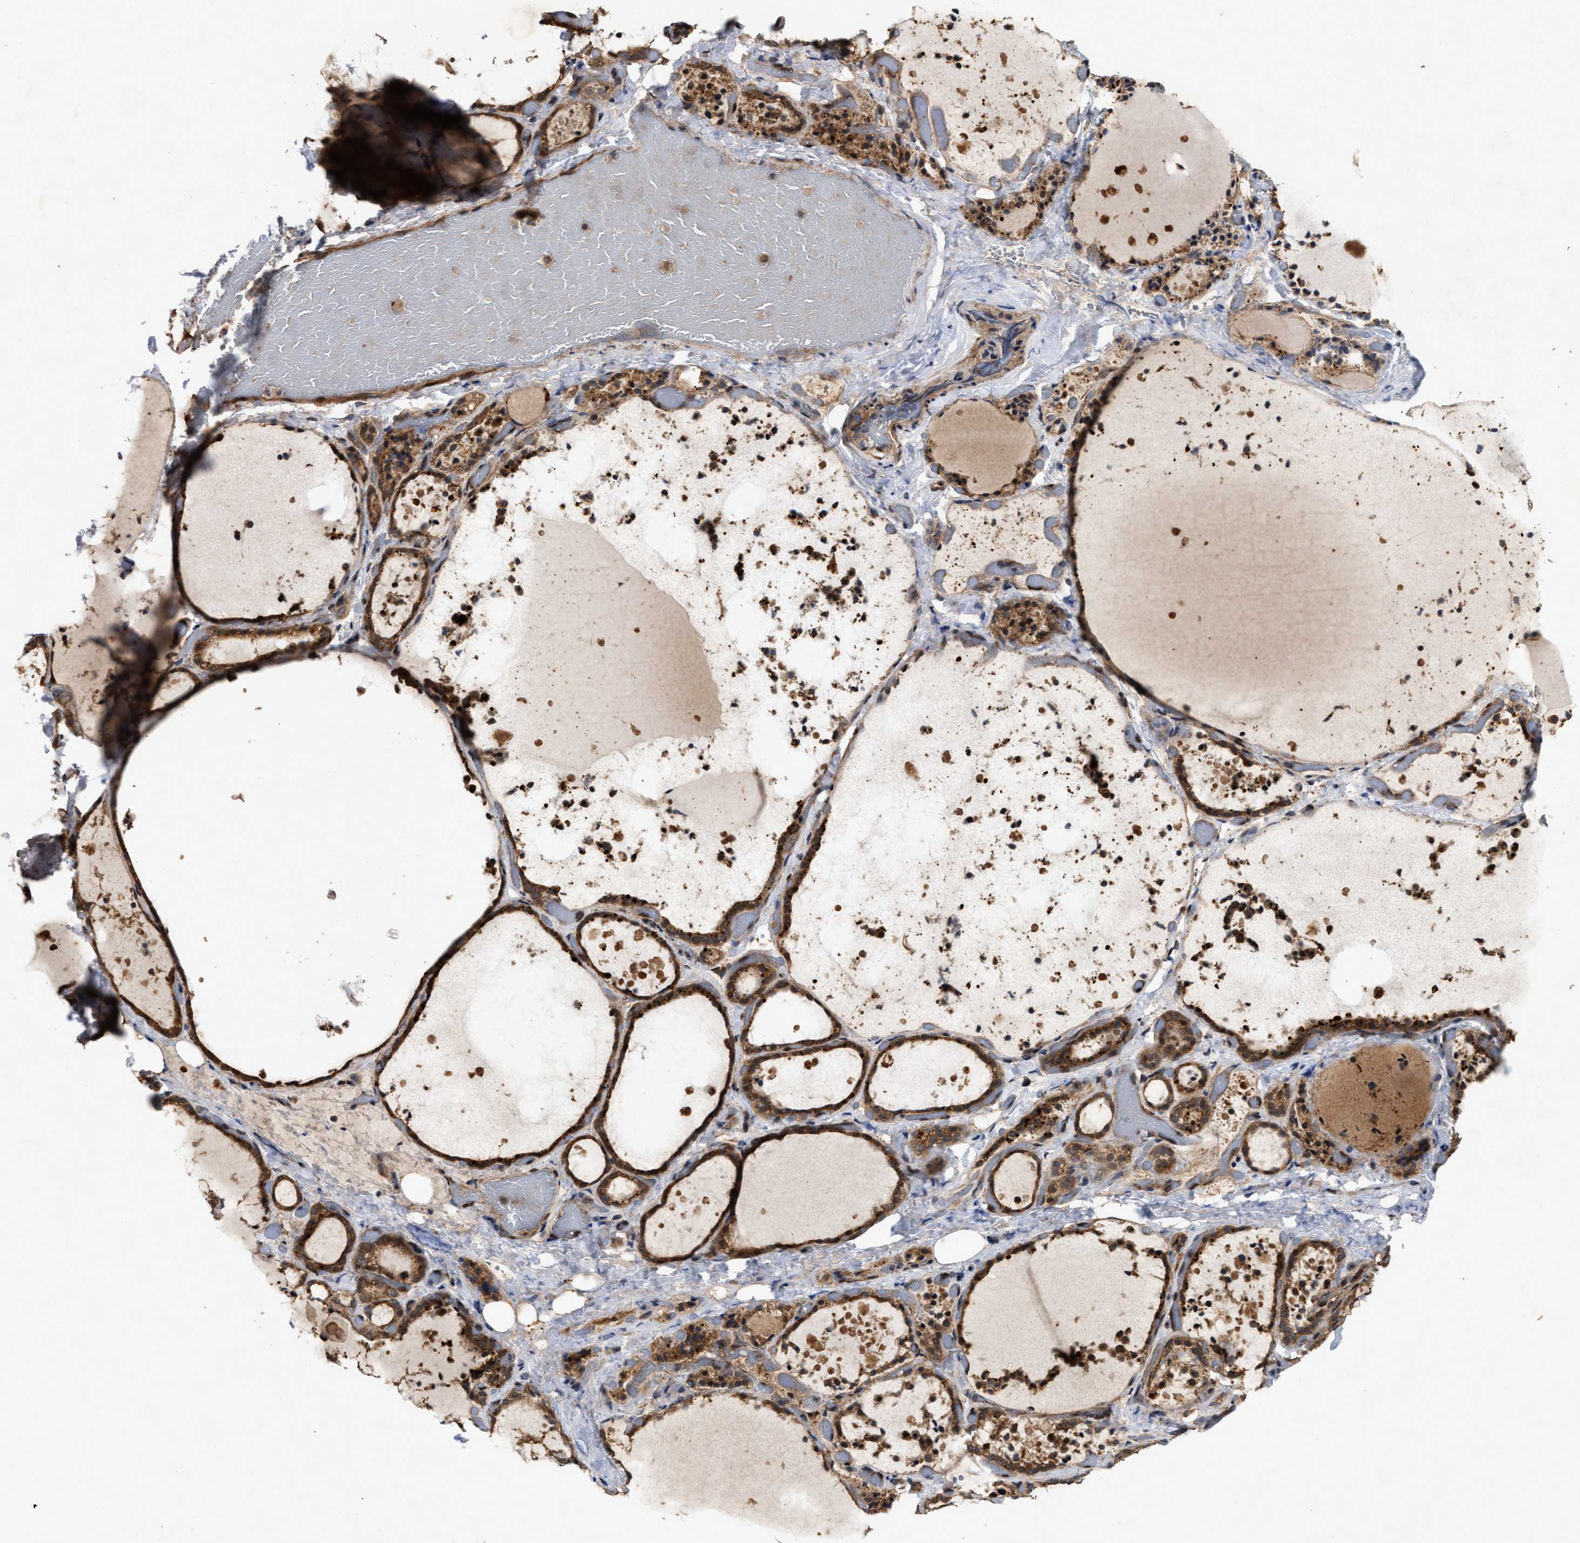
{"staining": {"intensity": "moderate", "quantity": ">75%", "location": "cytoplasmic/membranous"}, "tissue": "thyroid gland", "cell_type": "Glandular cells", "image_type": "normal", "snomed": [{"axis": "morphology", "description": "Normal tissue, NOS"}, {"axis": "topography", "description": "Thyroid gland"}], "caption": "DAB (3,3'-diaminobenzidine) immunohistochemical staining of benign thyroid gland shows moderate cytoplasmic/membranous protein expression in approximately >75% of glandular cells. (DAB IHC with brightfield microscopy, high magnification).", "gene": "CFLAR", "patient": {"sex": "female", "age": 44}}